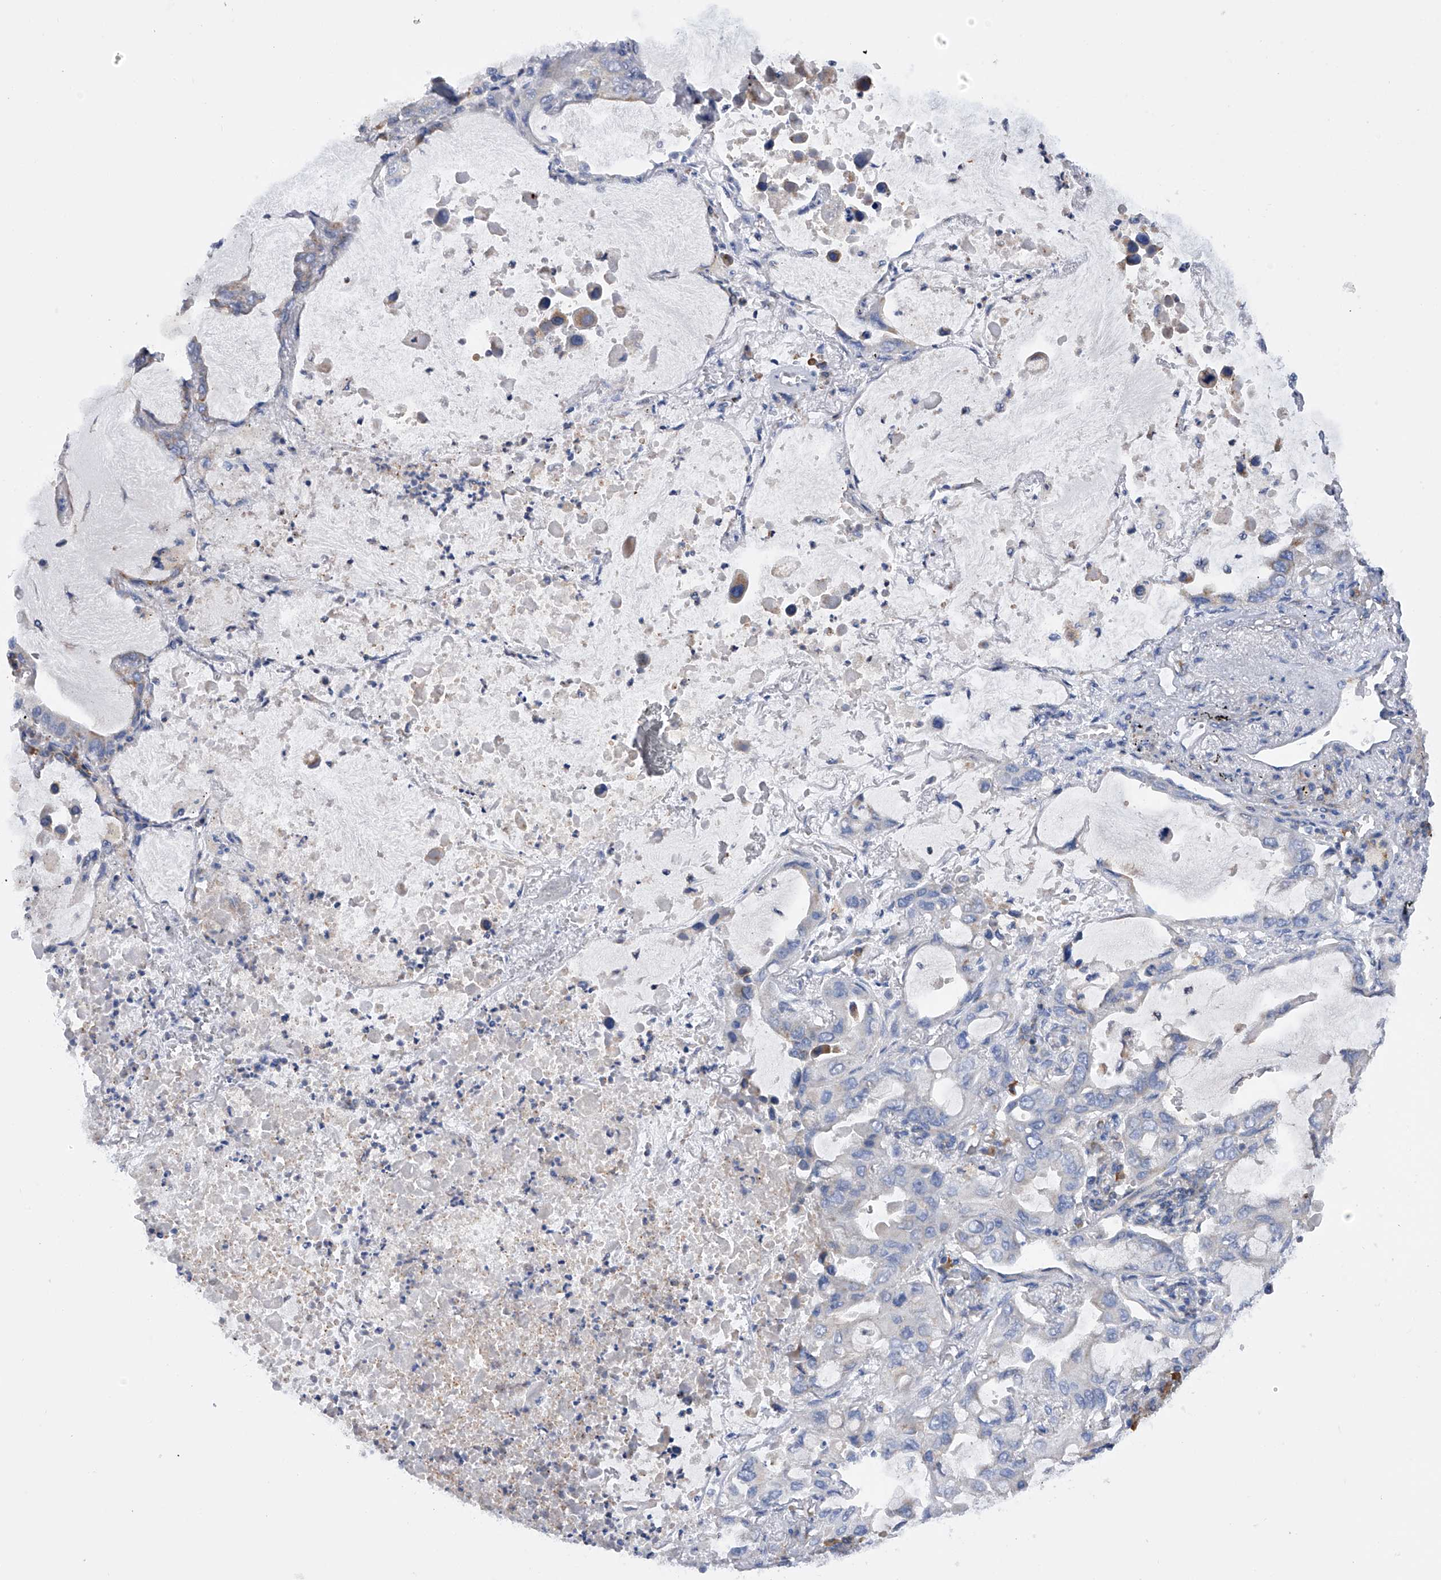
{"staining": {"intensity": "negative", "quantity": "none", "location": "none"}, "tissue": "lung cancer", "cell_type": "Tumor cells", "image_type": "cancer", "snomed": [{"axis": "morphology", "description": "Adenocarcinoma, NOS"}, {"axis": "topography", "description": "Lung"}], "caption": "A high-resolution histopathology image shows immunohistochemistry (IHC) staining of lung cancer (adenocarcinoma), which demonstrates no significant positivity in tumor cells.", "gene": "MLYCD", "patient": {"sex": "male", "age": 64}}